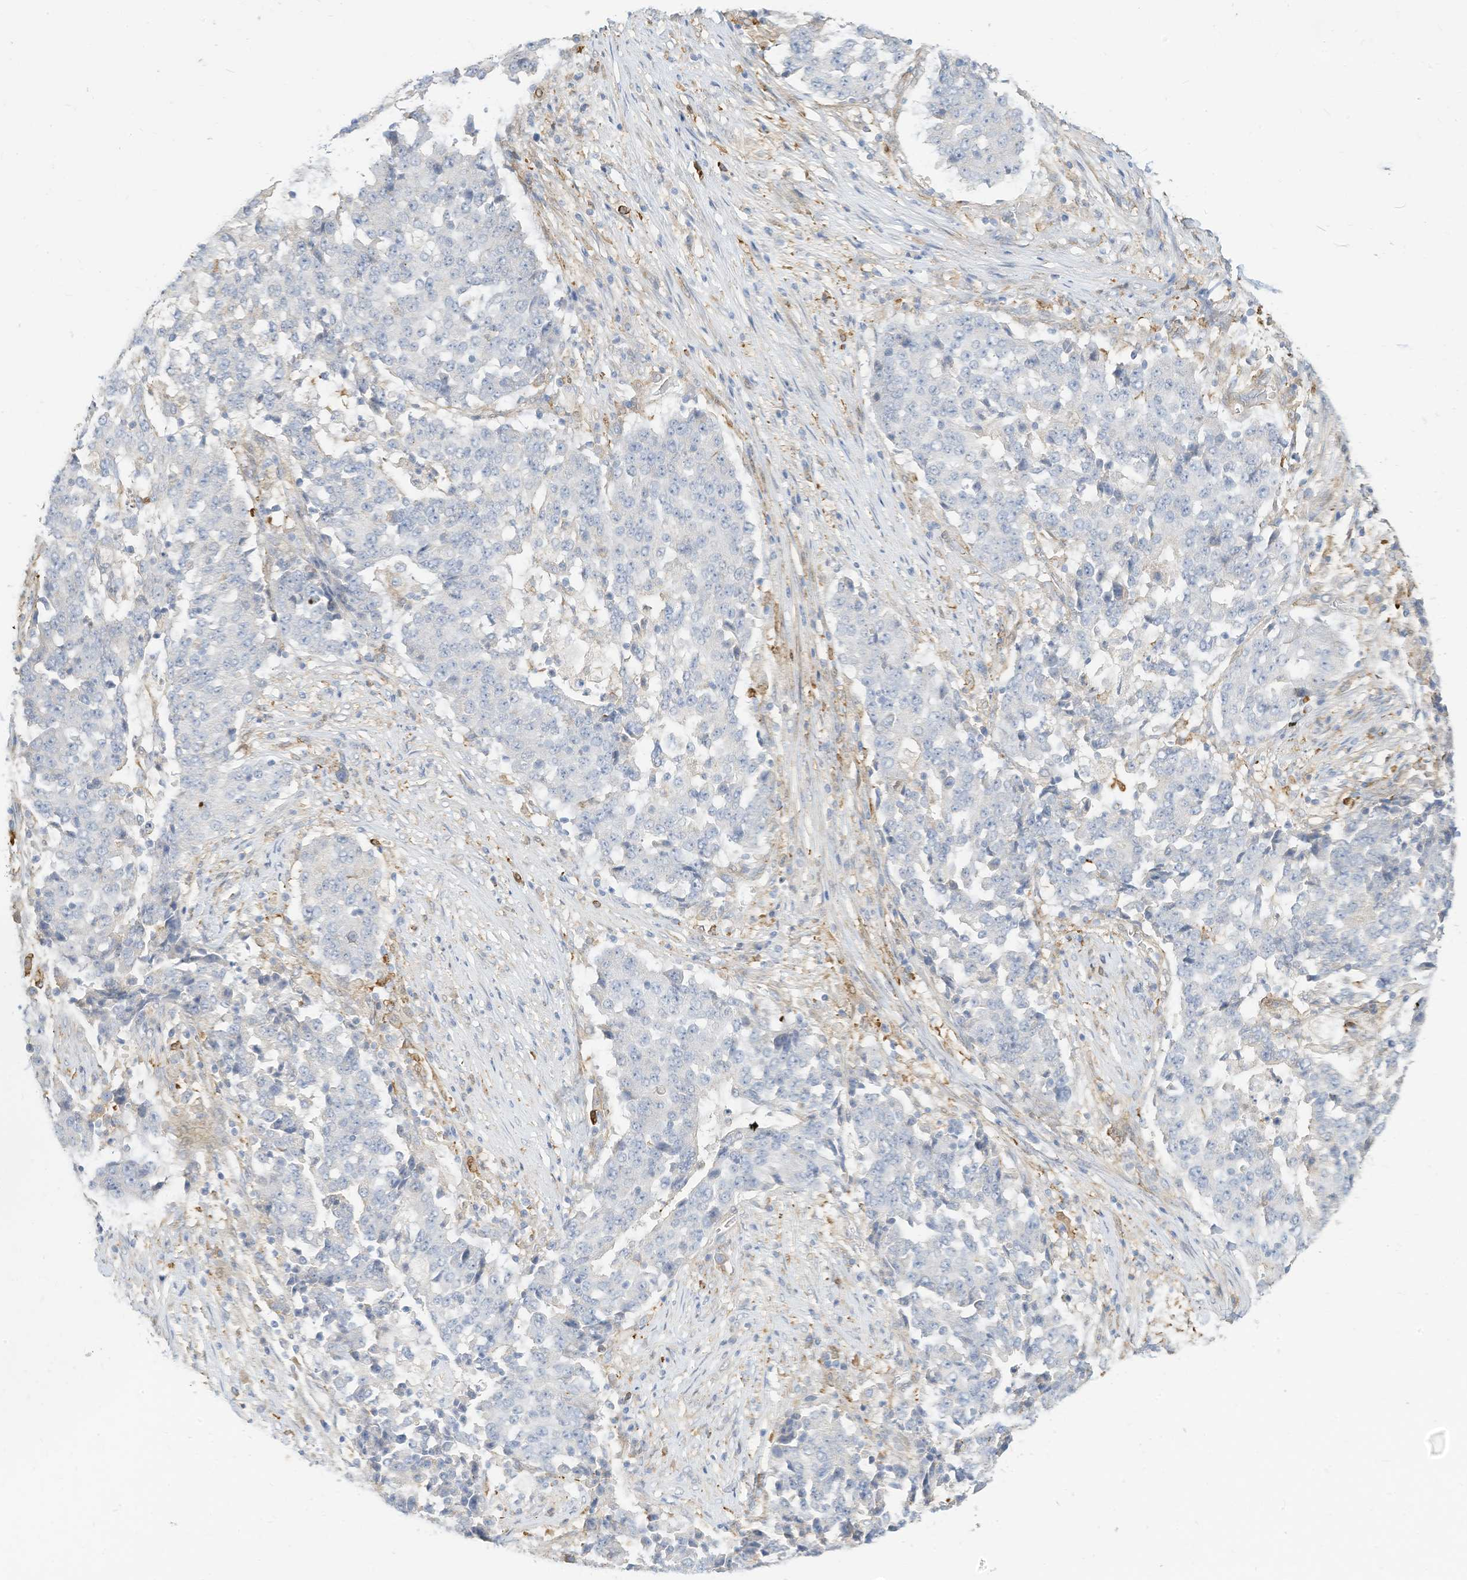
{"staining": {"intensity": "negative", "quantity": "none", "location": "none"}, "tissue": "stomach cancer", "cell_type": "Tumor cells", "image_type": "cancer", "snomed": [{"axis": "morphology", "description": "Adenocarcinoma, NOS"}, {"axis": "topography", "description": "Stomach"}], "caption": "DAB immunohistochemical staining of human stomach cancer (adenocarcinoma) exhibits no significant staining in tumor cells. Nuclei are stained in blue.", "gene": "ATP13A1", "patient": {"sex": "male", "age": 59}}